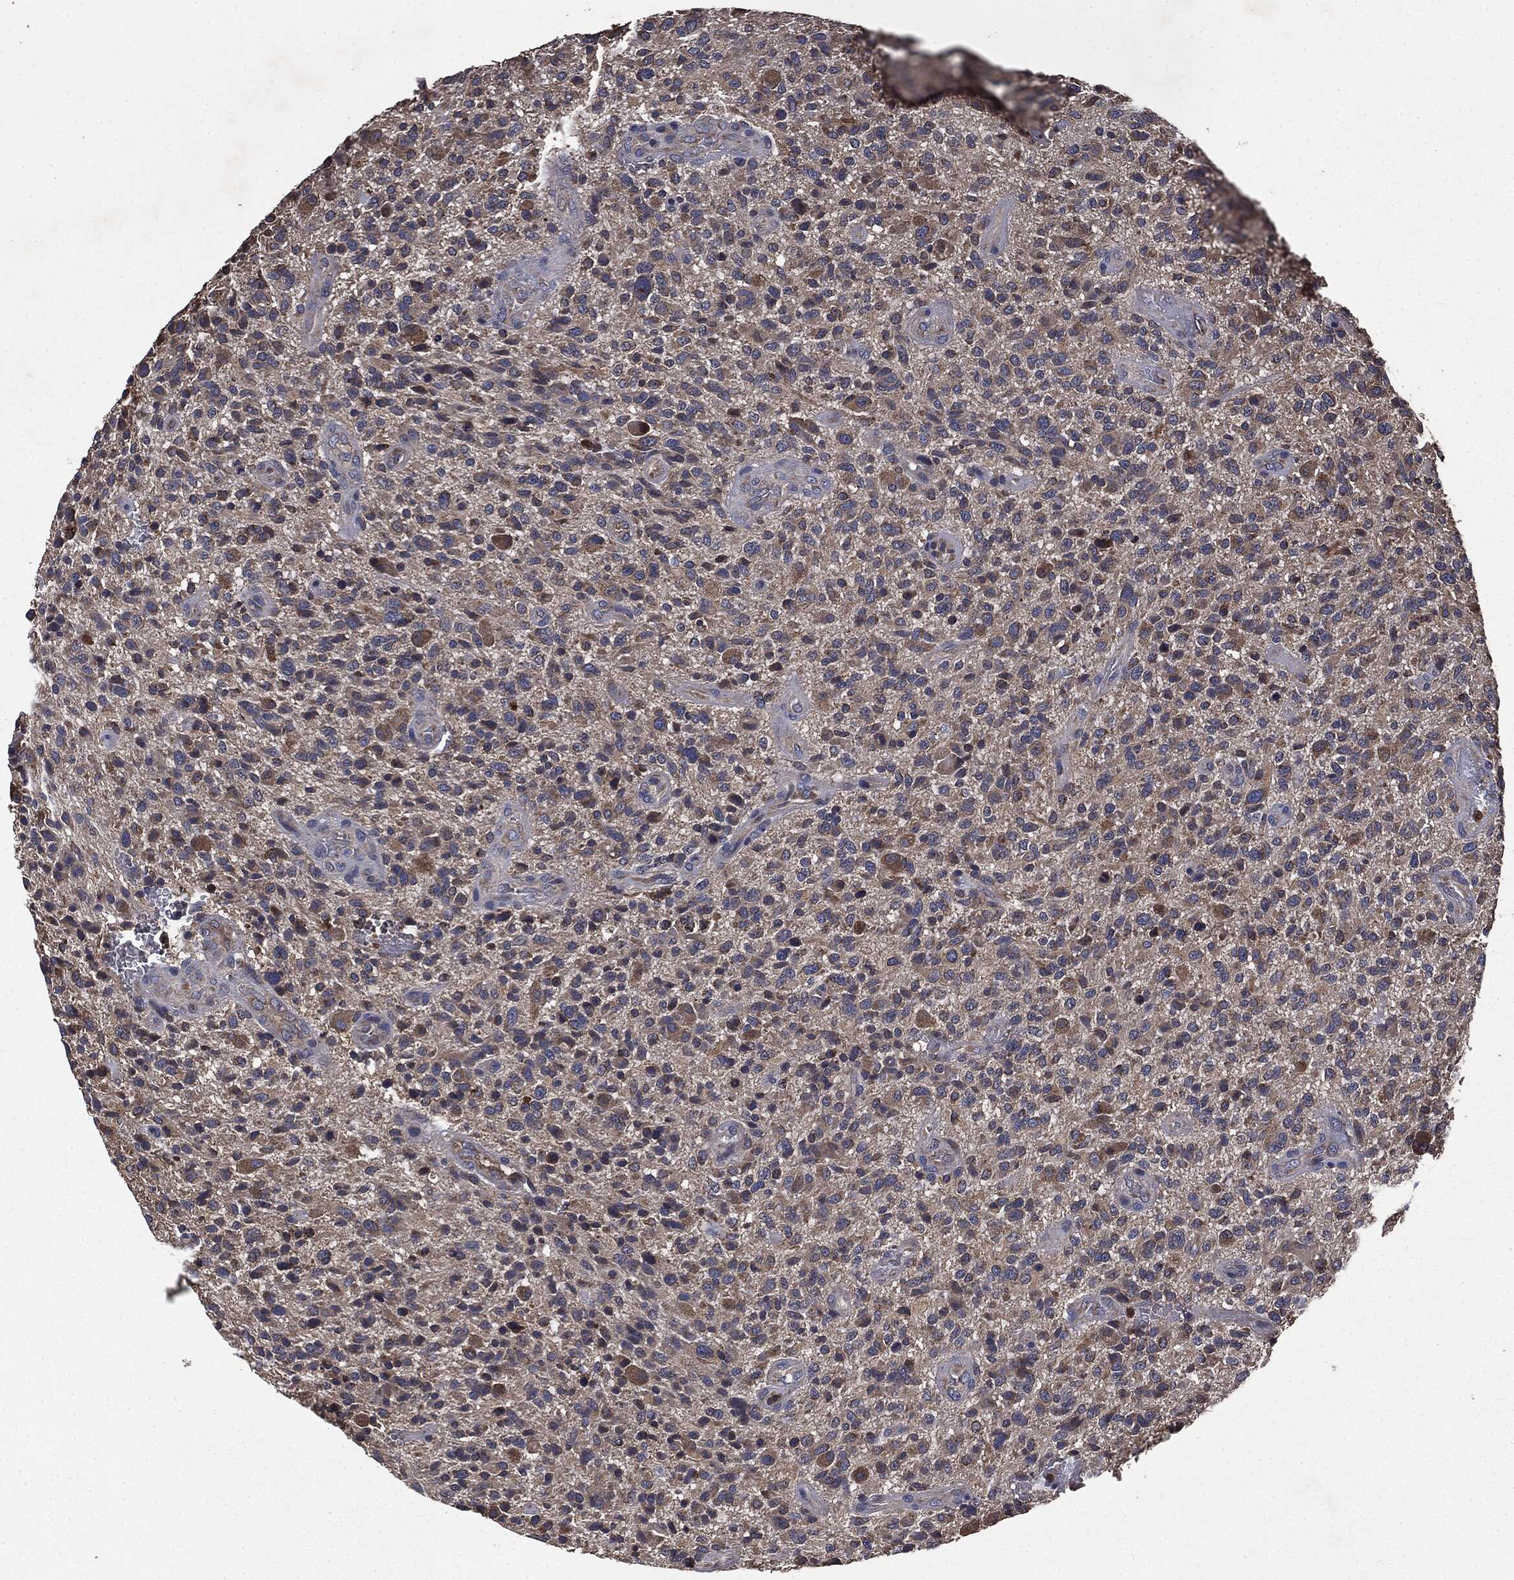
{"staining": {"intensity": "moderate", "quantity": "25%-75%", "location": "cytoplasmic/membranous"}, "tissue": "glioma", "cell_type": "Tumor cells", "image_type": "cancer", "snomed": [{"axis": "morphology", "description": "Glioma, malignant, High grade"}, {"axis": "topography", "description": "Brain"}], "caption": "Immunohistochemistry (IHC) staining of glioma, which demonstrates medium levels of moderate cytoplasmic/membranous expression in approximately 25%-75% of tumor cells indicating moderate cytoplasmic/membranous protein positivity. The staining was performed using DAB (3,3'-diaminobenzidine) (brown) for protein detection and nuclei were counterstained in hematoxylin (blue).", "gene": "MAPK6", "patient": {"sex": "male", "age": 47}}